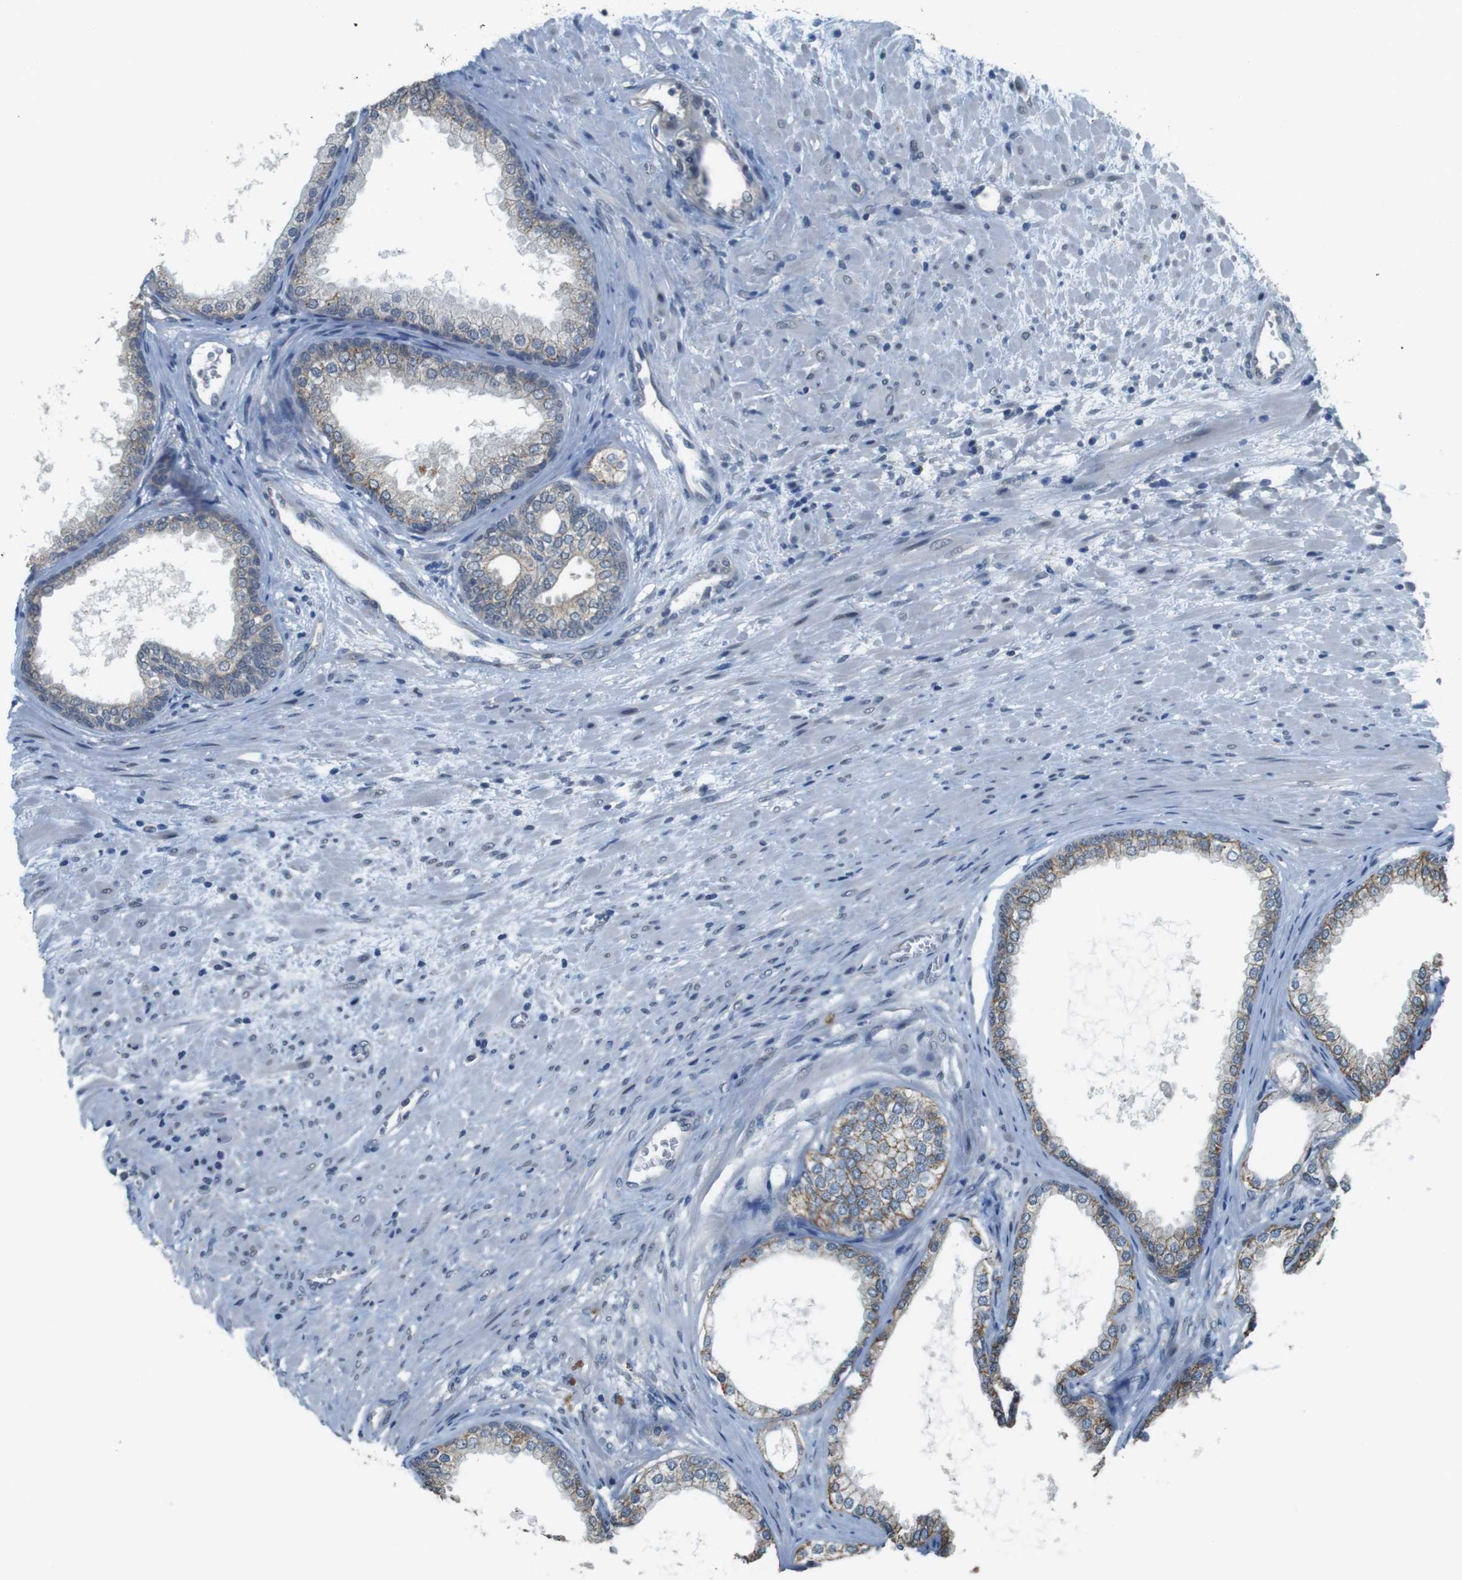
{"staining": {"intensity": "moderate", "quantity": "25%-75%", "location": "cytoplasmic/membranous"}, "tissue": "prostate", "cell_type": "Glandular cells", "image_type": "normal", "snomed": [{"axis": "morphology", "description": "Normal tissue, NOS"}, {"axis": "topography", "description": "Prostate"}], "caption": "The immunohistochemical stain labels moderate cytoplasmic/membranous staining in glandular cells of unremarkable prostate. (DAB IHC with brightfield microscopy, high magnification).", "gene": "CLDN7", "patient": {"sex": "male", "age": 76}}